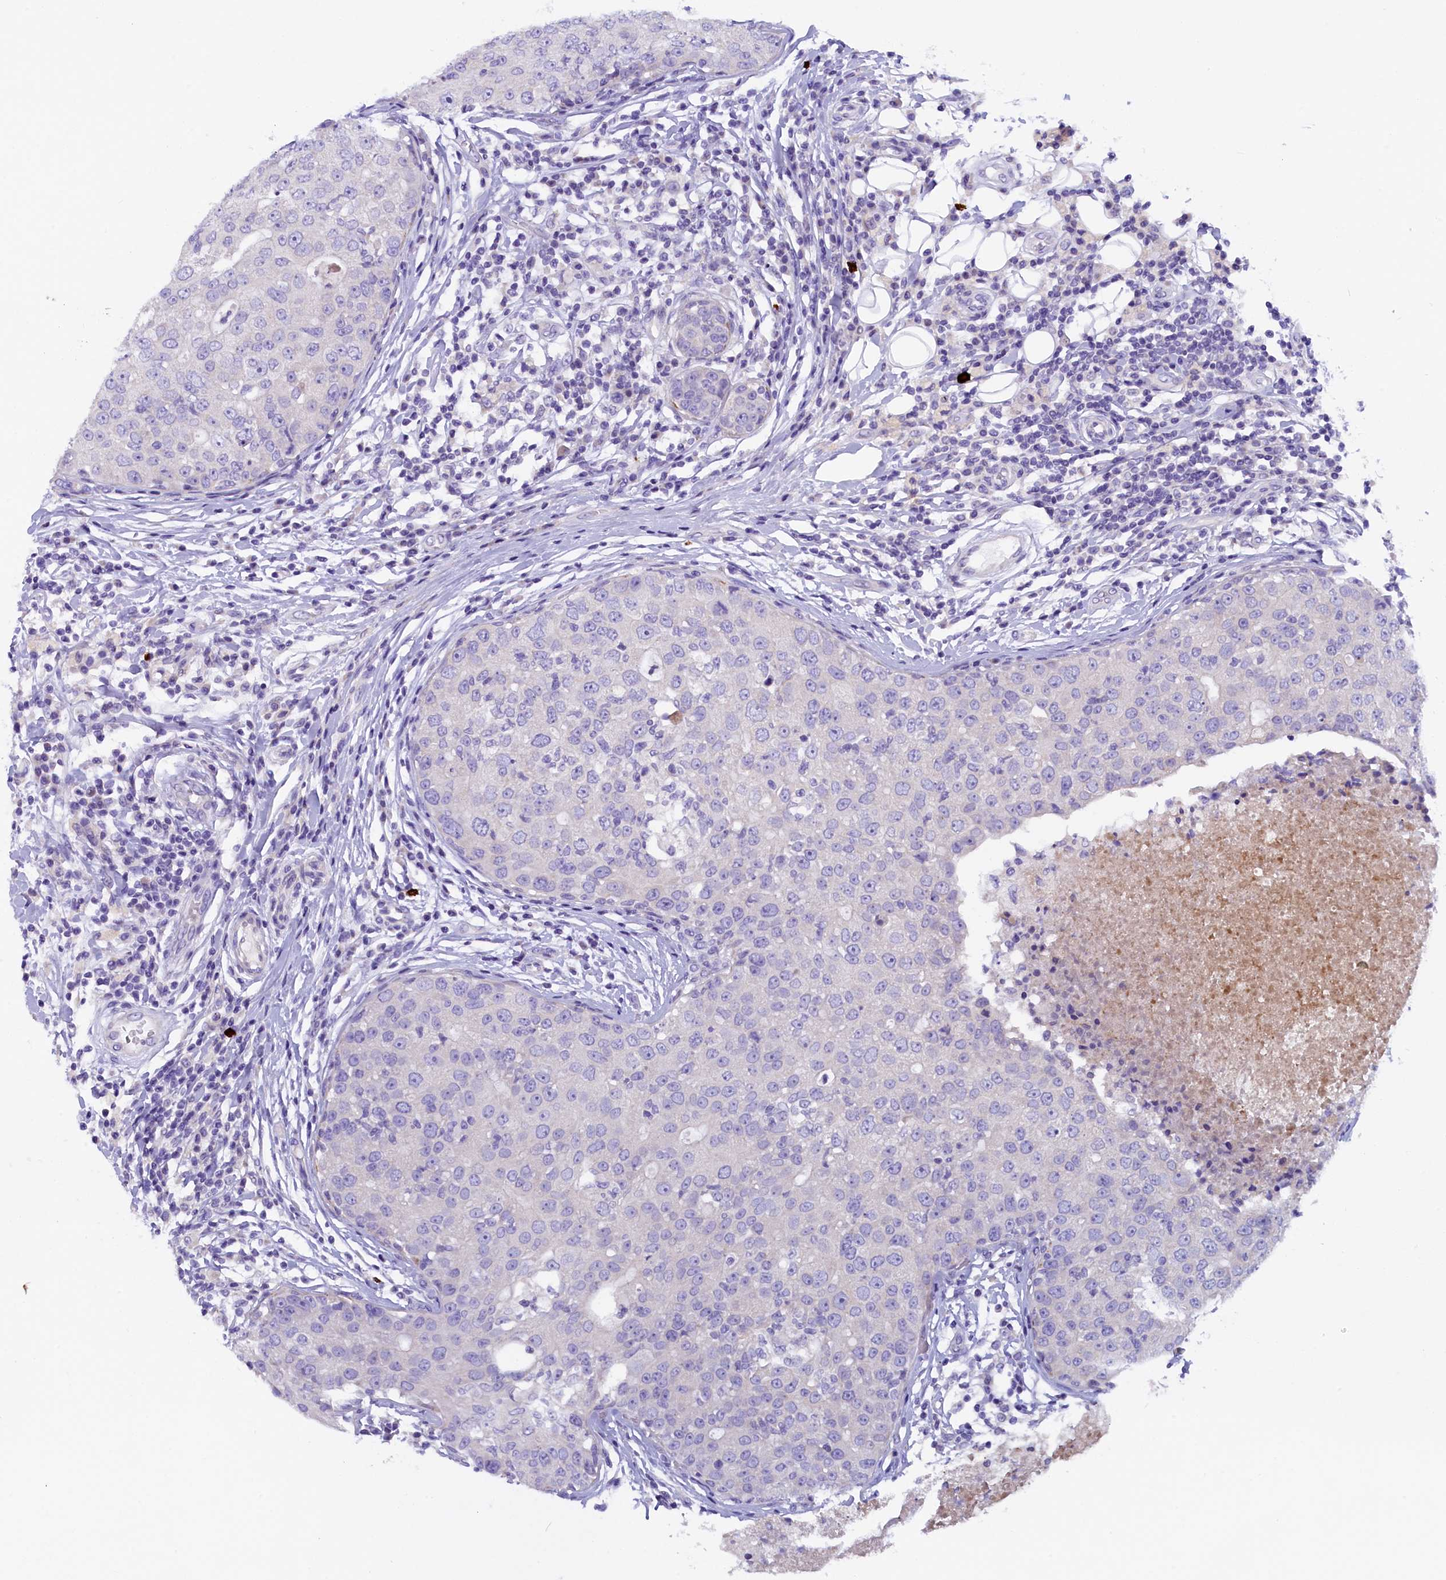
{"staining": {"intensity": "negative", "quantity": "none", "location": "none"}, "tissue": "breast cancer", "cell_type": "Tumor cells", "image_type": "cancer", "snomed": [{"axis": "morphology", "description": "Duct carcinoma"}, {"axis": "topography", "description": "Breast"}], "caption": "Tumor cells are negative for brown protein staining in intraductal carcinoma (breast).", "gene": "RTTN", "patient": {"sex": "female", "age": 27}}